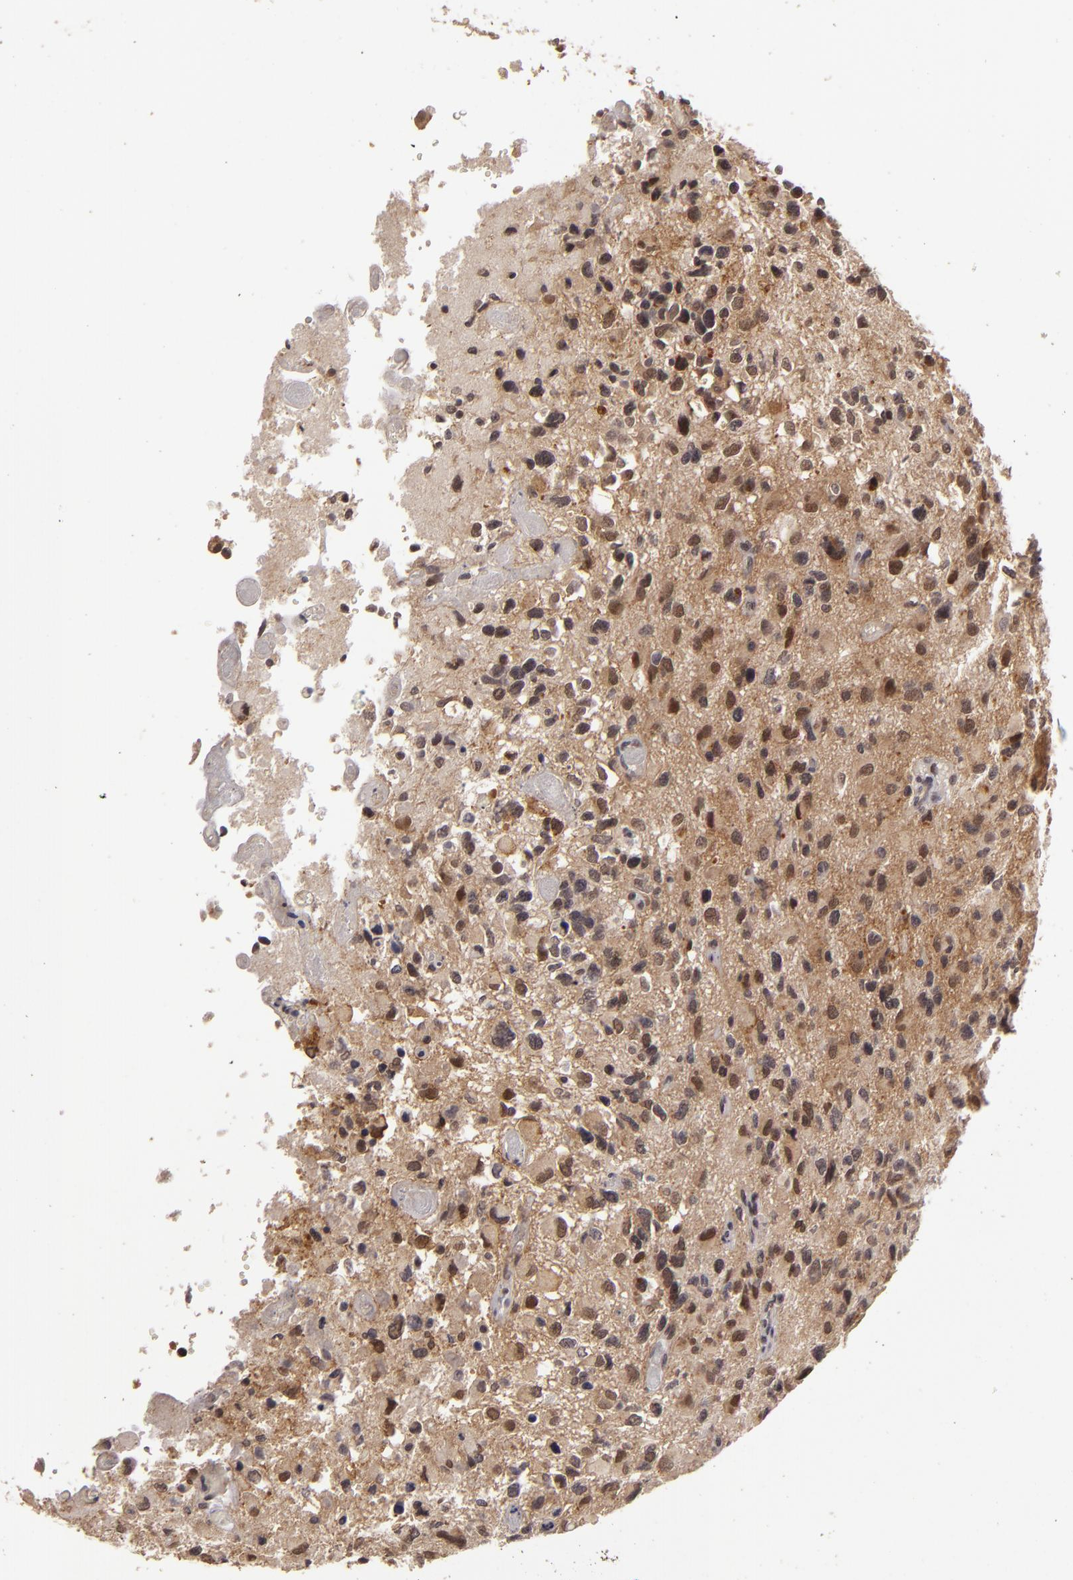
{"staining": {"intensity": "strong", "quantity": ">75%", "location": "cytoplasmic/membranous"}, "tissue": "glioma", "cell_type": "Tumor cells", "image_type": "cancer", "snomed": [{"axis": "morphology", "description": "Glioma, malignant, High grade"}, {"axis": "topography", "description": "Brain"}], "caption": "Tumor cells exhibit high levels of strong cytoplasmic/membranous positivity in about >75% of cells in glioma.", "gene": "DFFA", "patient": {"sex": "male", "age": 69}}